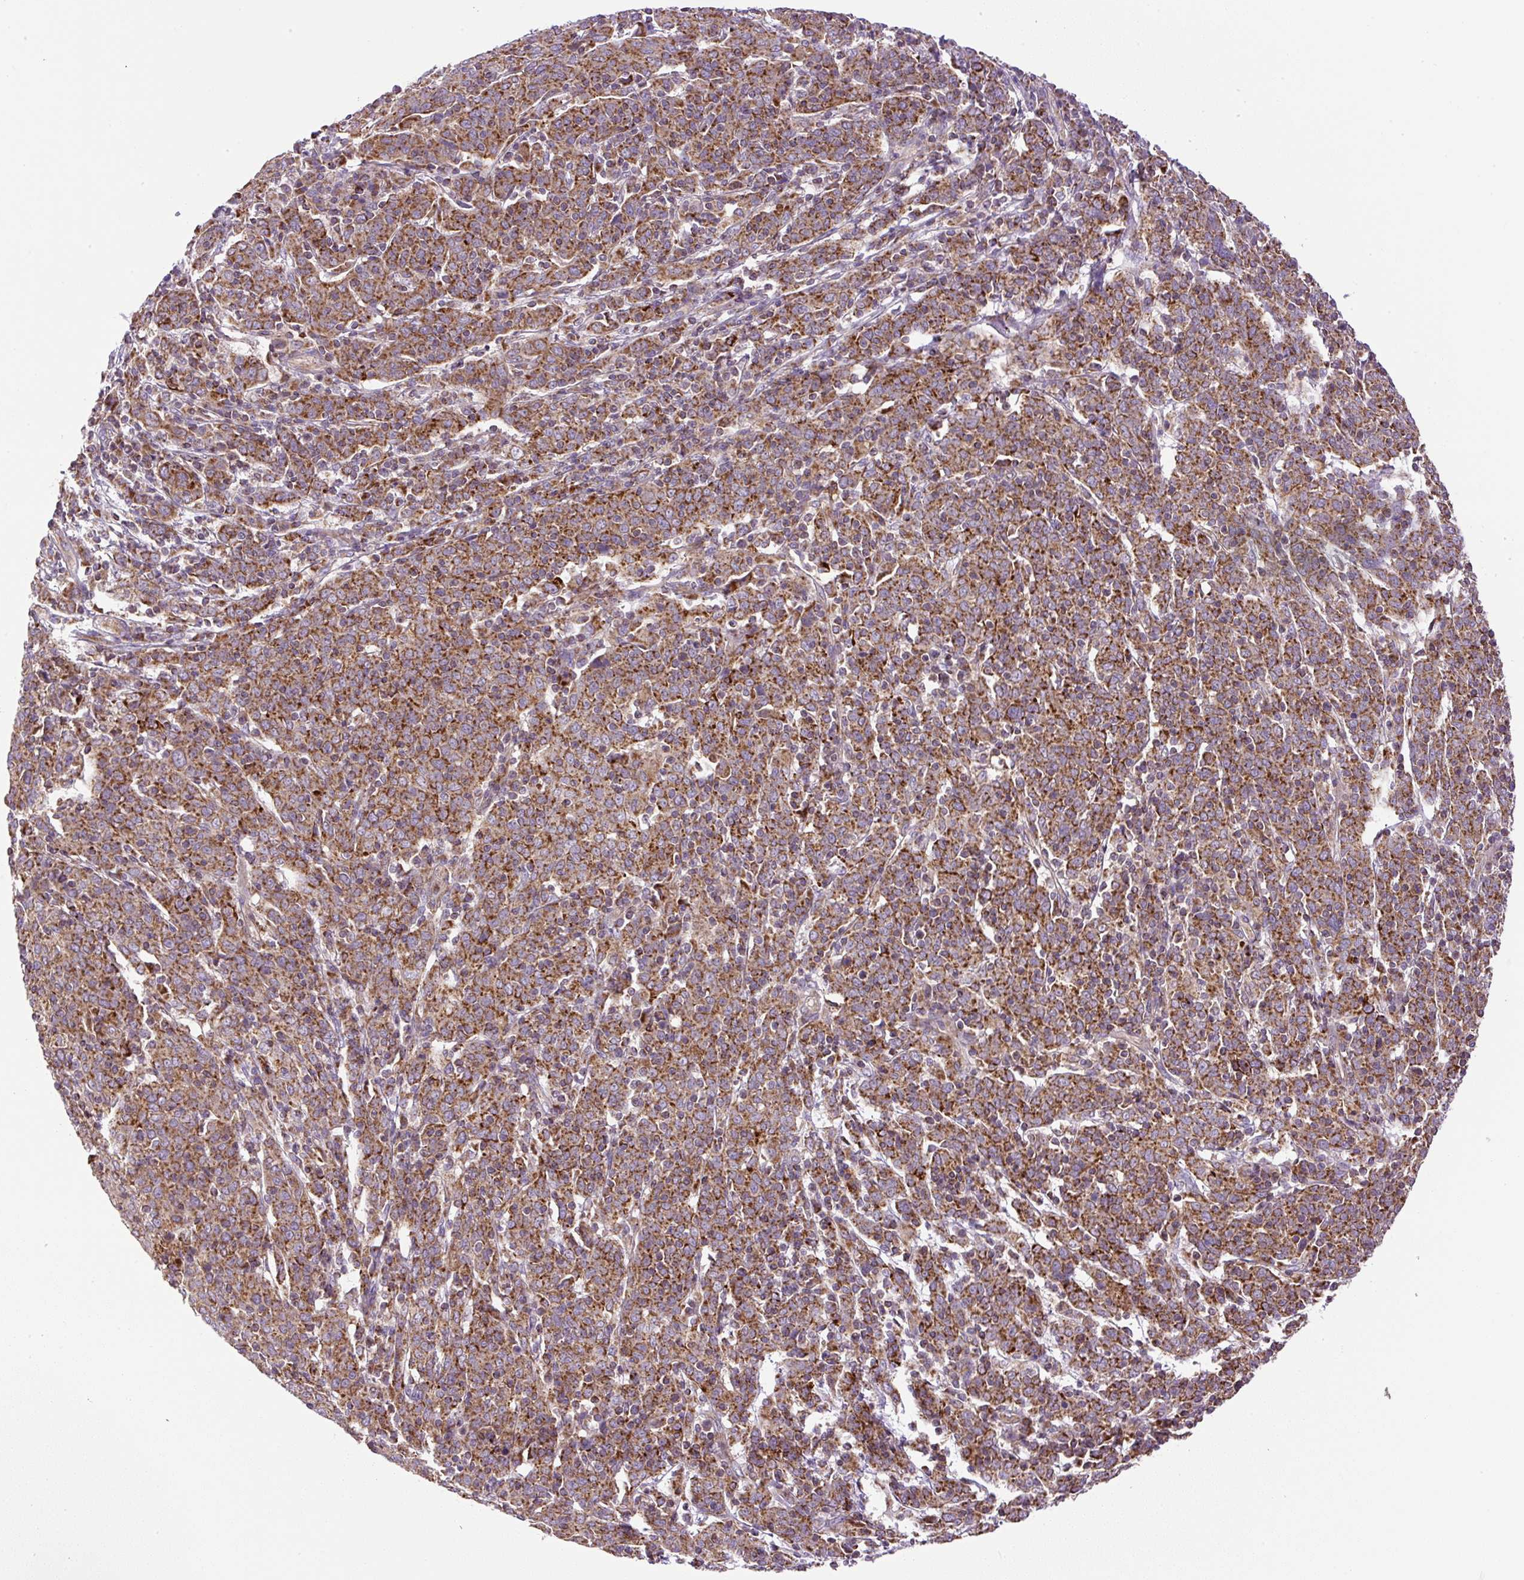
{"staining": {"intensity": "moderate", "quantity": ">75%", "location": "cytoplasmic/membranous"}, "tissue": "cervical cancer", "cell_type": "Tumor cells", "image_type": "cancer", "snomed": [{"axis": "morphology", "description": "Squamous cell carcinoma, NOS"}, {"axis": "topography", "description": "Cervix"}], "caption": "A brown stain labels moderate cytoplasmic/membranous expression of a protein in cervical squamous cell carcinoma tumor cells.", "gene": "ZNF547", "patient": {"sex": "female", "age": 67}}